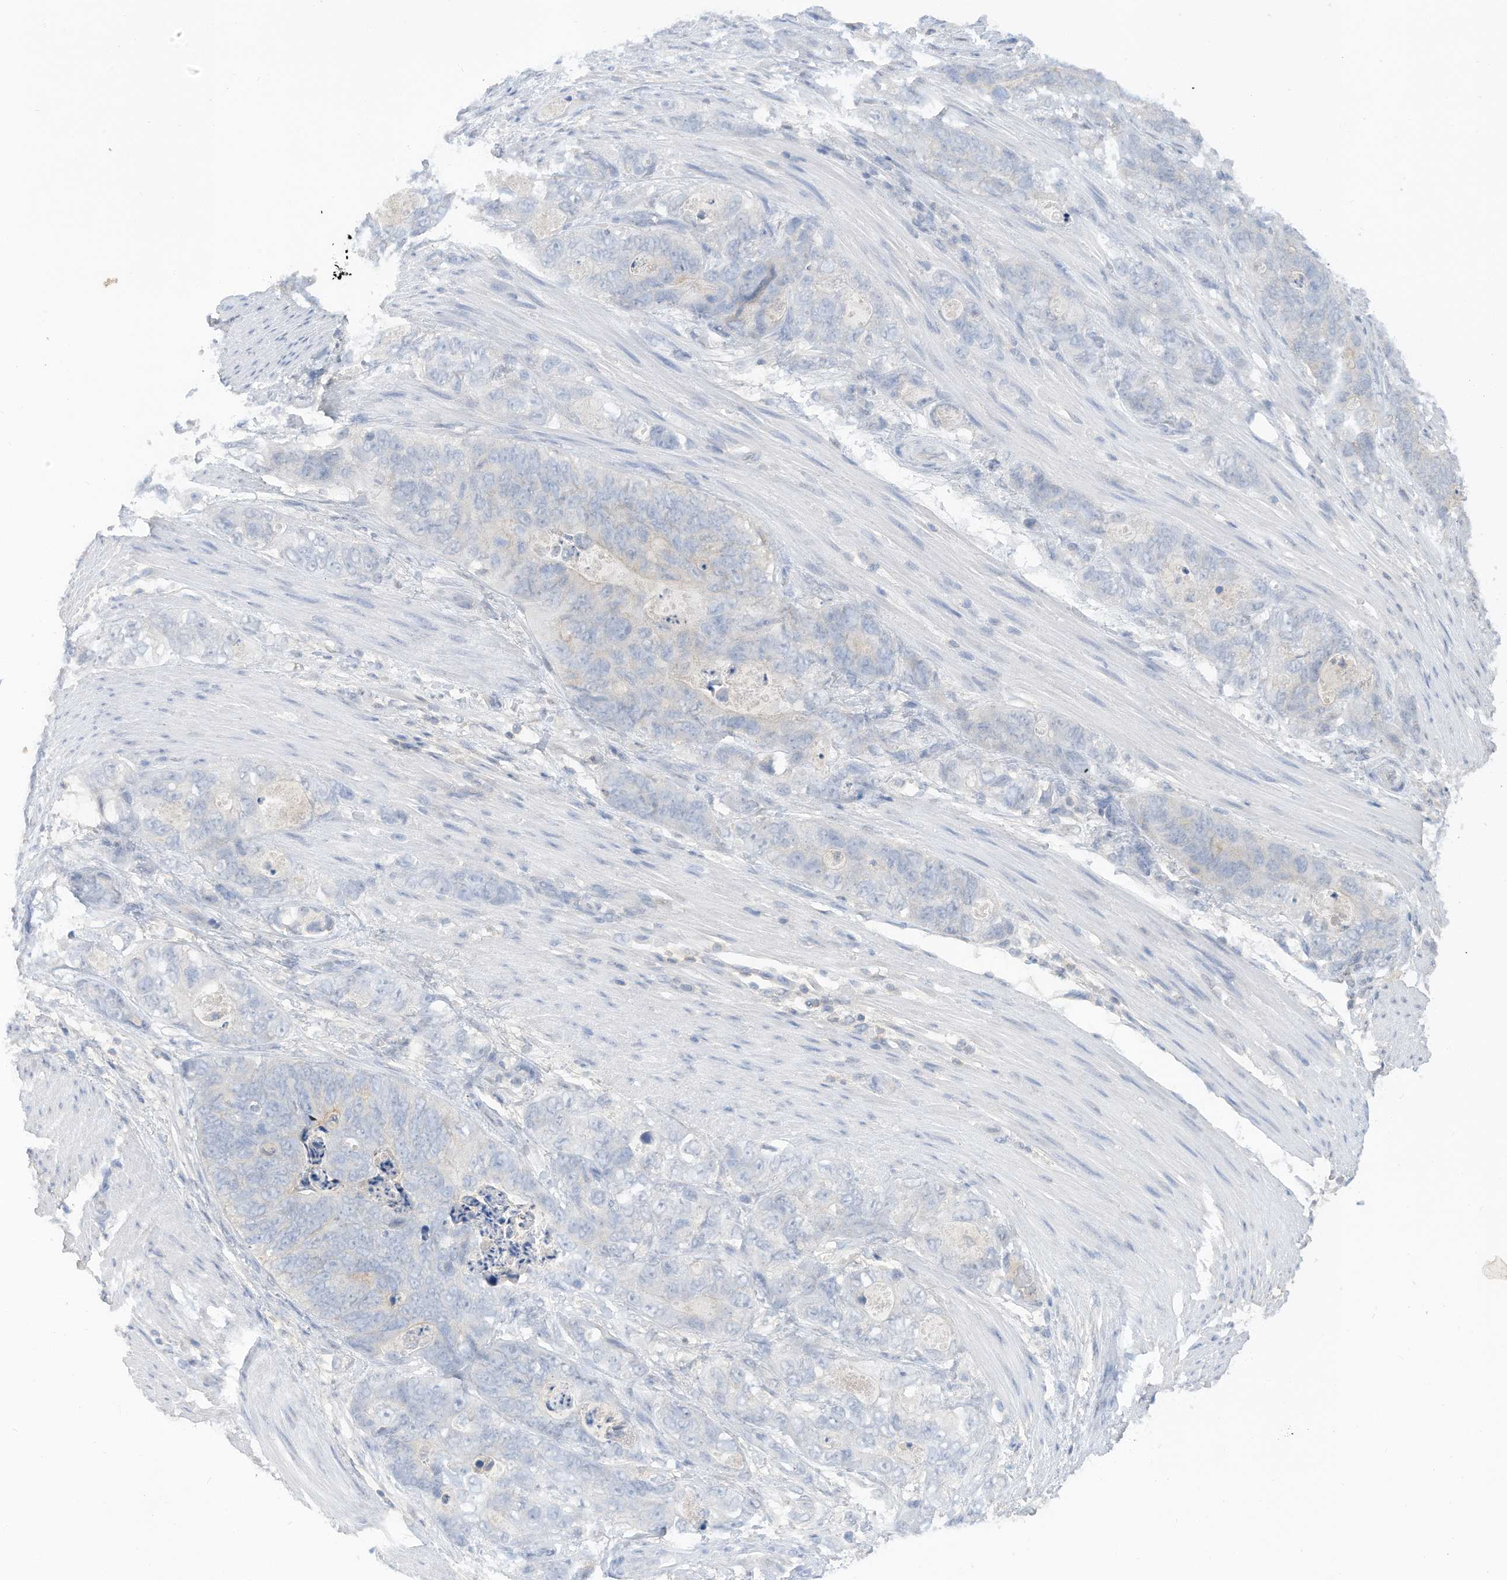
{"staining": {"intensity": "negative", "quantity": "none", "location": "none"}, "tissue": "stomach cancer", "cell_type": "Tumor cells", "image_type": "cancer", "snomed": [{"axis": "morphology", "description": "Normal tissue, NOS"}, {"axis": "morphology", "description": "Adenocarcinoma, NOS"}, {"axis": "topography", "description": "Stomach"}], "caption": "Tumor cells are negative for brown protein staining in stomach adenocarcinoma.", "gene": "HAS3", "patient": {"sex": "female", "age": 89}}